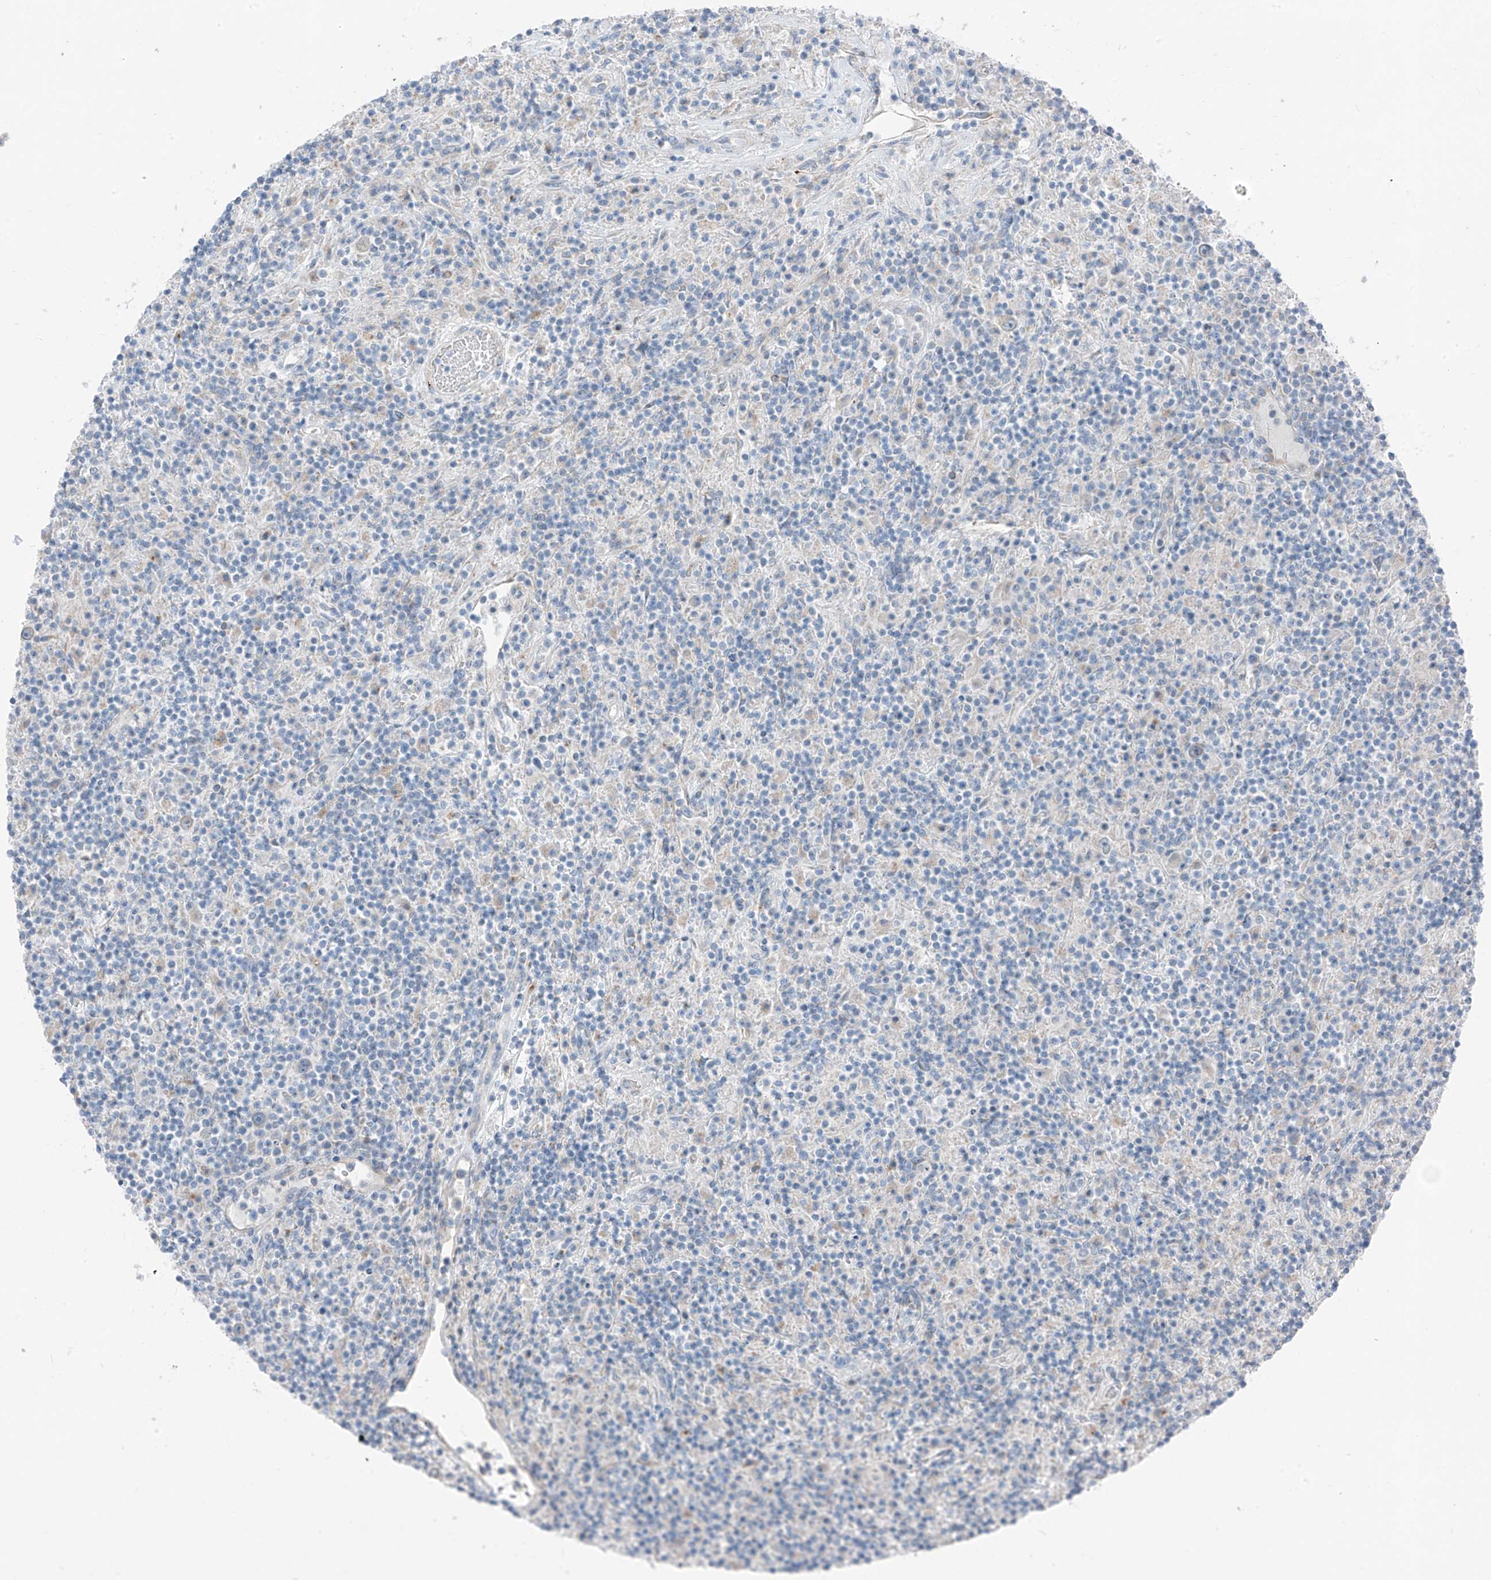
{"staining": {"intensity": "negative", "quantity": "none", "location": "none"}, "tissue": "lymphoma", "cell_type": "Tumor cells", "image_type": "cancer", "snomed": [{"axis": "morphology", "description": "Hodgkin's disease, NOS"}, {"axis": "topography", "description": "Lymph node"}], "caption": "Lymphoma was stained to show a protein in brown. There is no significant positivity in tumor cells.", "gene": "GPR137C", "patient": {"sex": "male", "age": 70}}